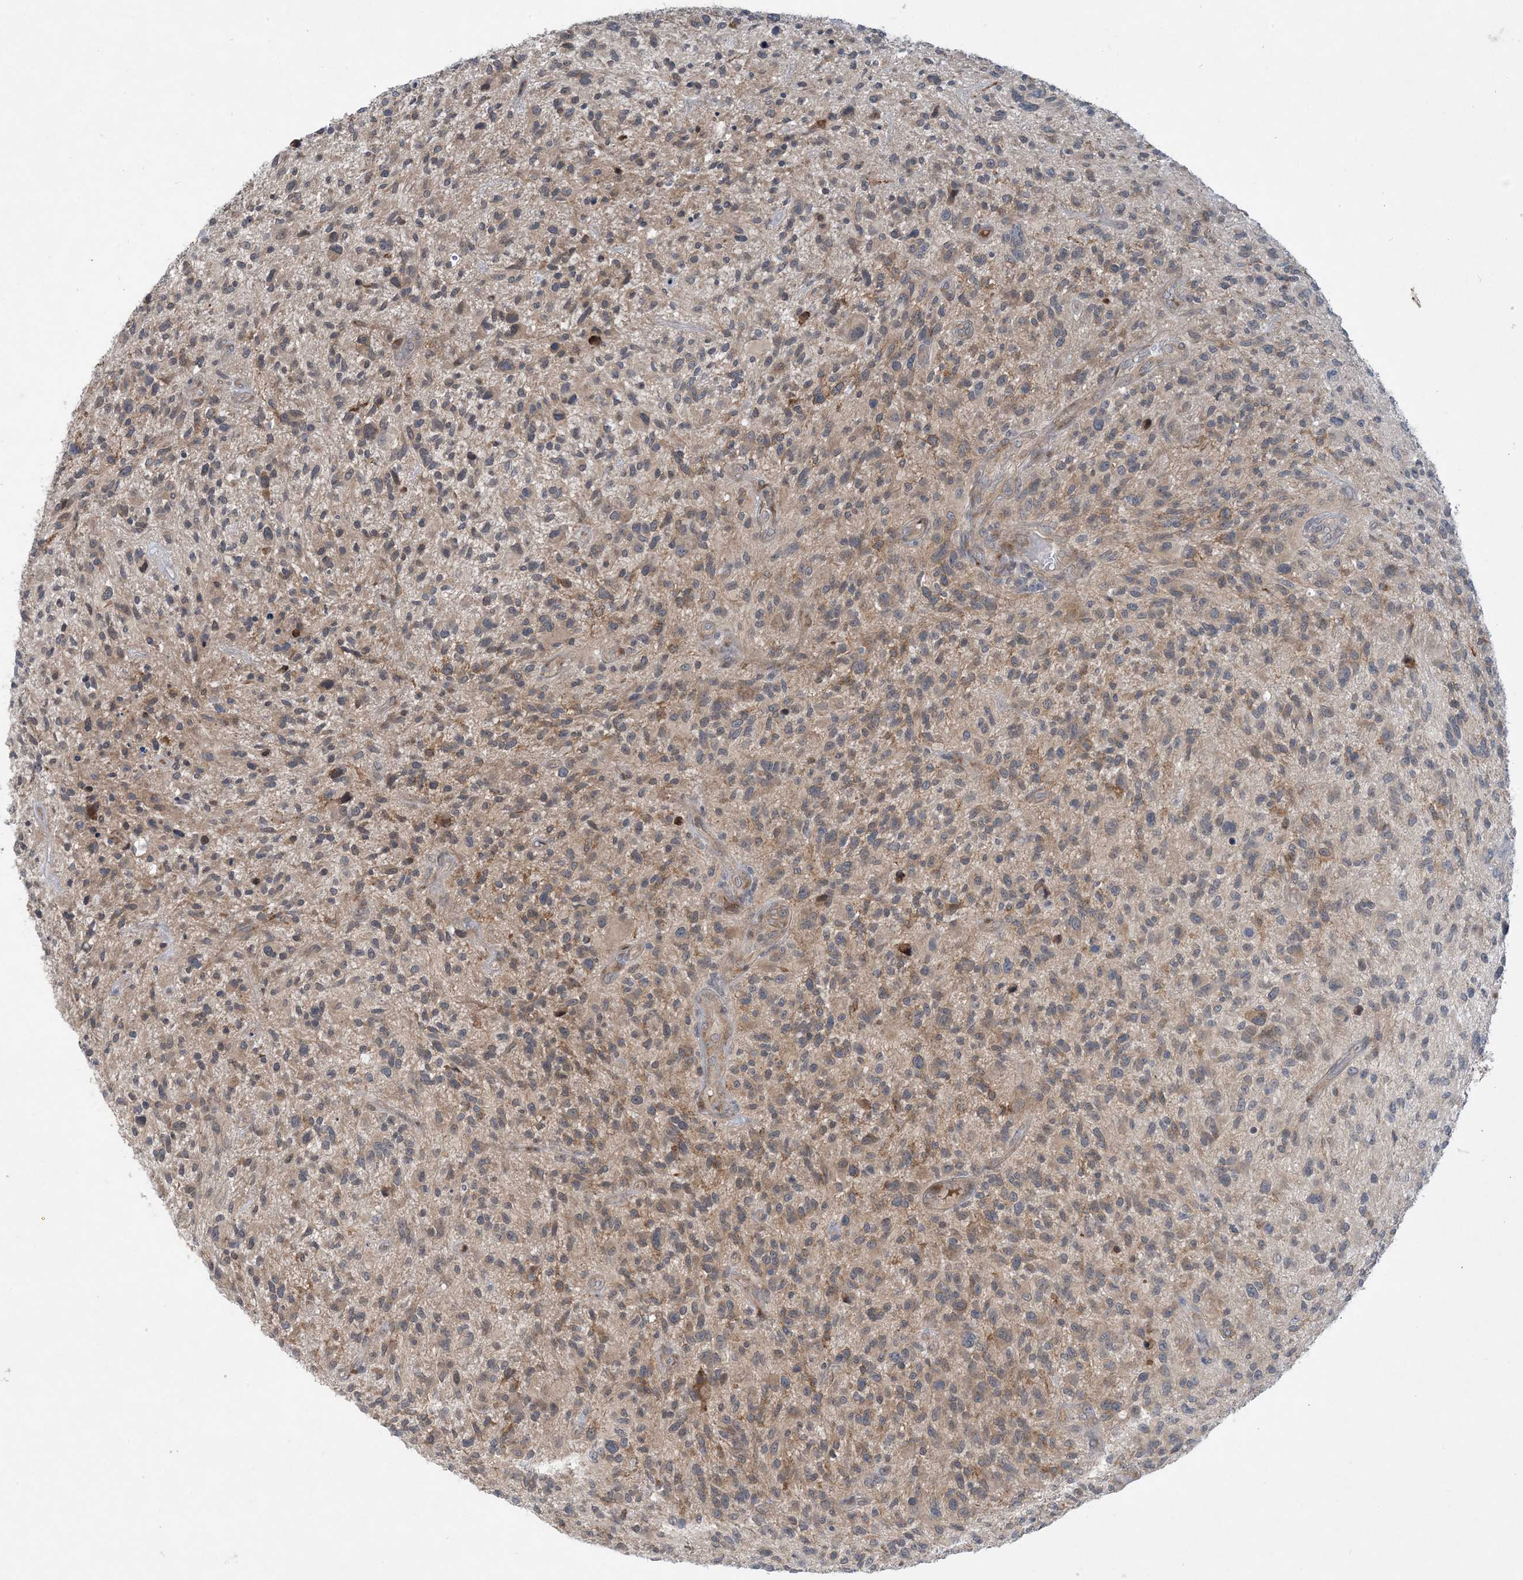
{"staining": {"intensity": "weak", "quantity": "25%-75%", "location": "cytoplasmic/membranous"}, "tissue": "glioma", "cell_type": "Tumor cells", "image_type": "cancer", "snomed": [{"axis": "morphology", "description": "Glioma, malignant, High grade"}, {"axis": "topography", "description": "Brain"}], "caption": "Immunohistochemical staining of human malignant high-grade glioma displays low levels of weak cytoplasmic/membranous positivity in approximately 25%-75% of tumor cells. (DAB (3,3'-diaminobenzidine) IHC with brightfield microscopy, high magnification).", "gene": "PHOSPHO2", "patient": {"sex": "male", "age": 47}}